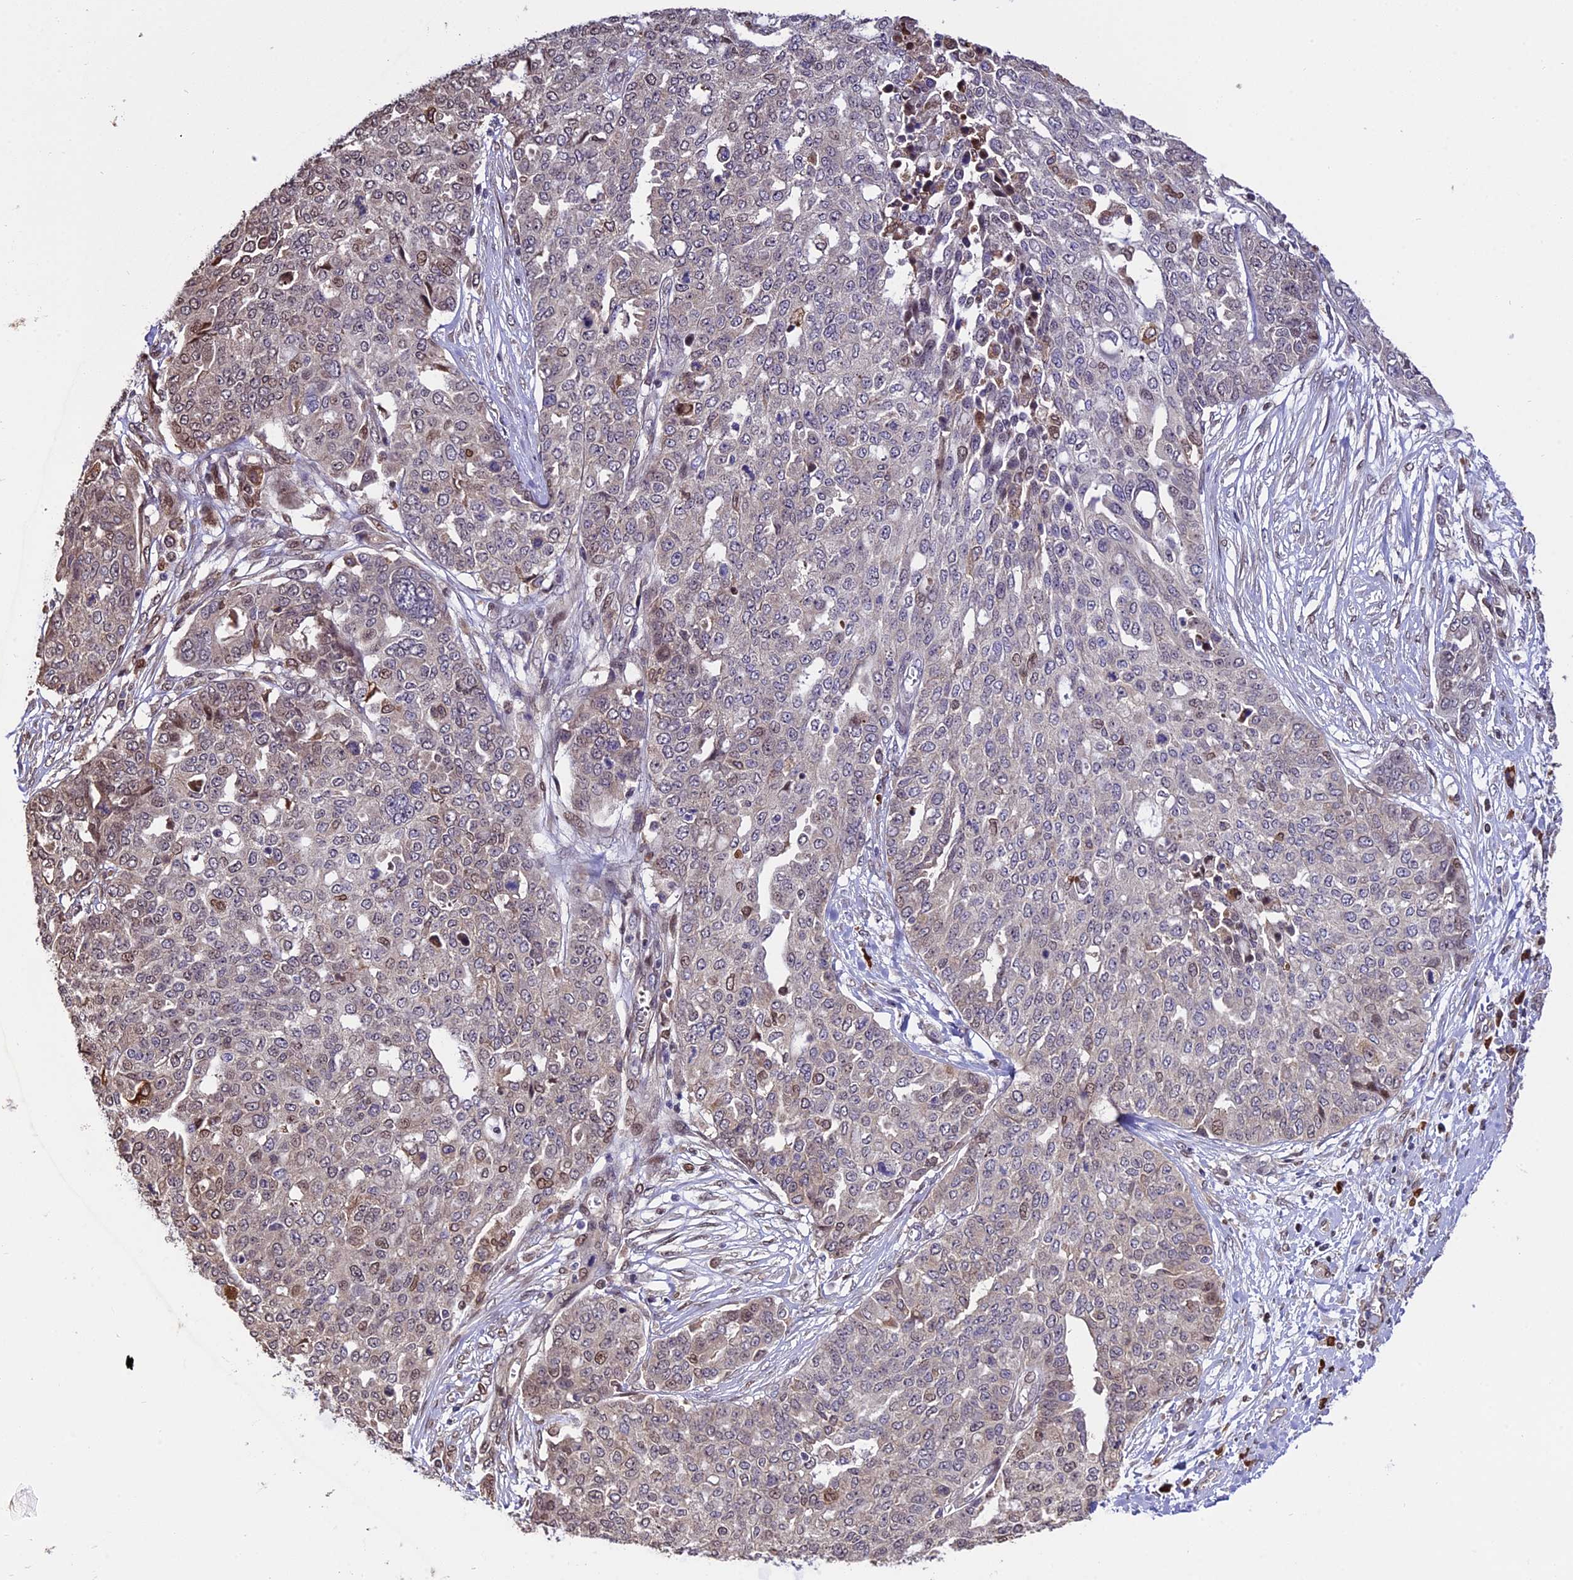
{"staining": {"intensity": "weak", "quantity": "<25%", "location": "nuclear"}, "tissue": "ovarian cancer", "cell_type": "Tumor cells", "image_type": "cancer", "snomed": [{"axis": "morphology", "description": "Cystadenocarcinoma, serous, NOS"}, {"axis": "topography", "description": "Soft tissue"}, {"axis": "topography", "description": "Ovary"}], "caption": "There is no significant positivity in tumor cells of ovarian cancer (serous cystadenocarcinoma).", "gene": "HERPUD1", "patient": {"sex": "female", "age": 57}}